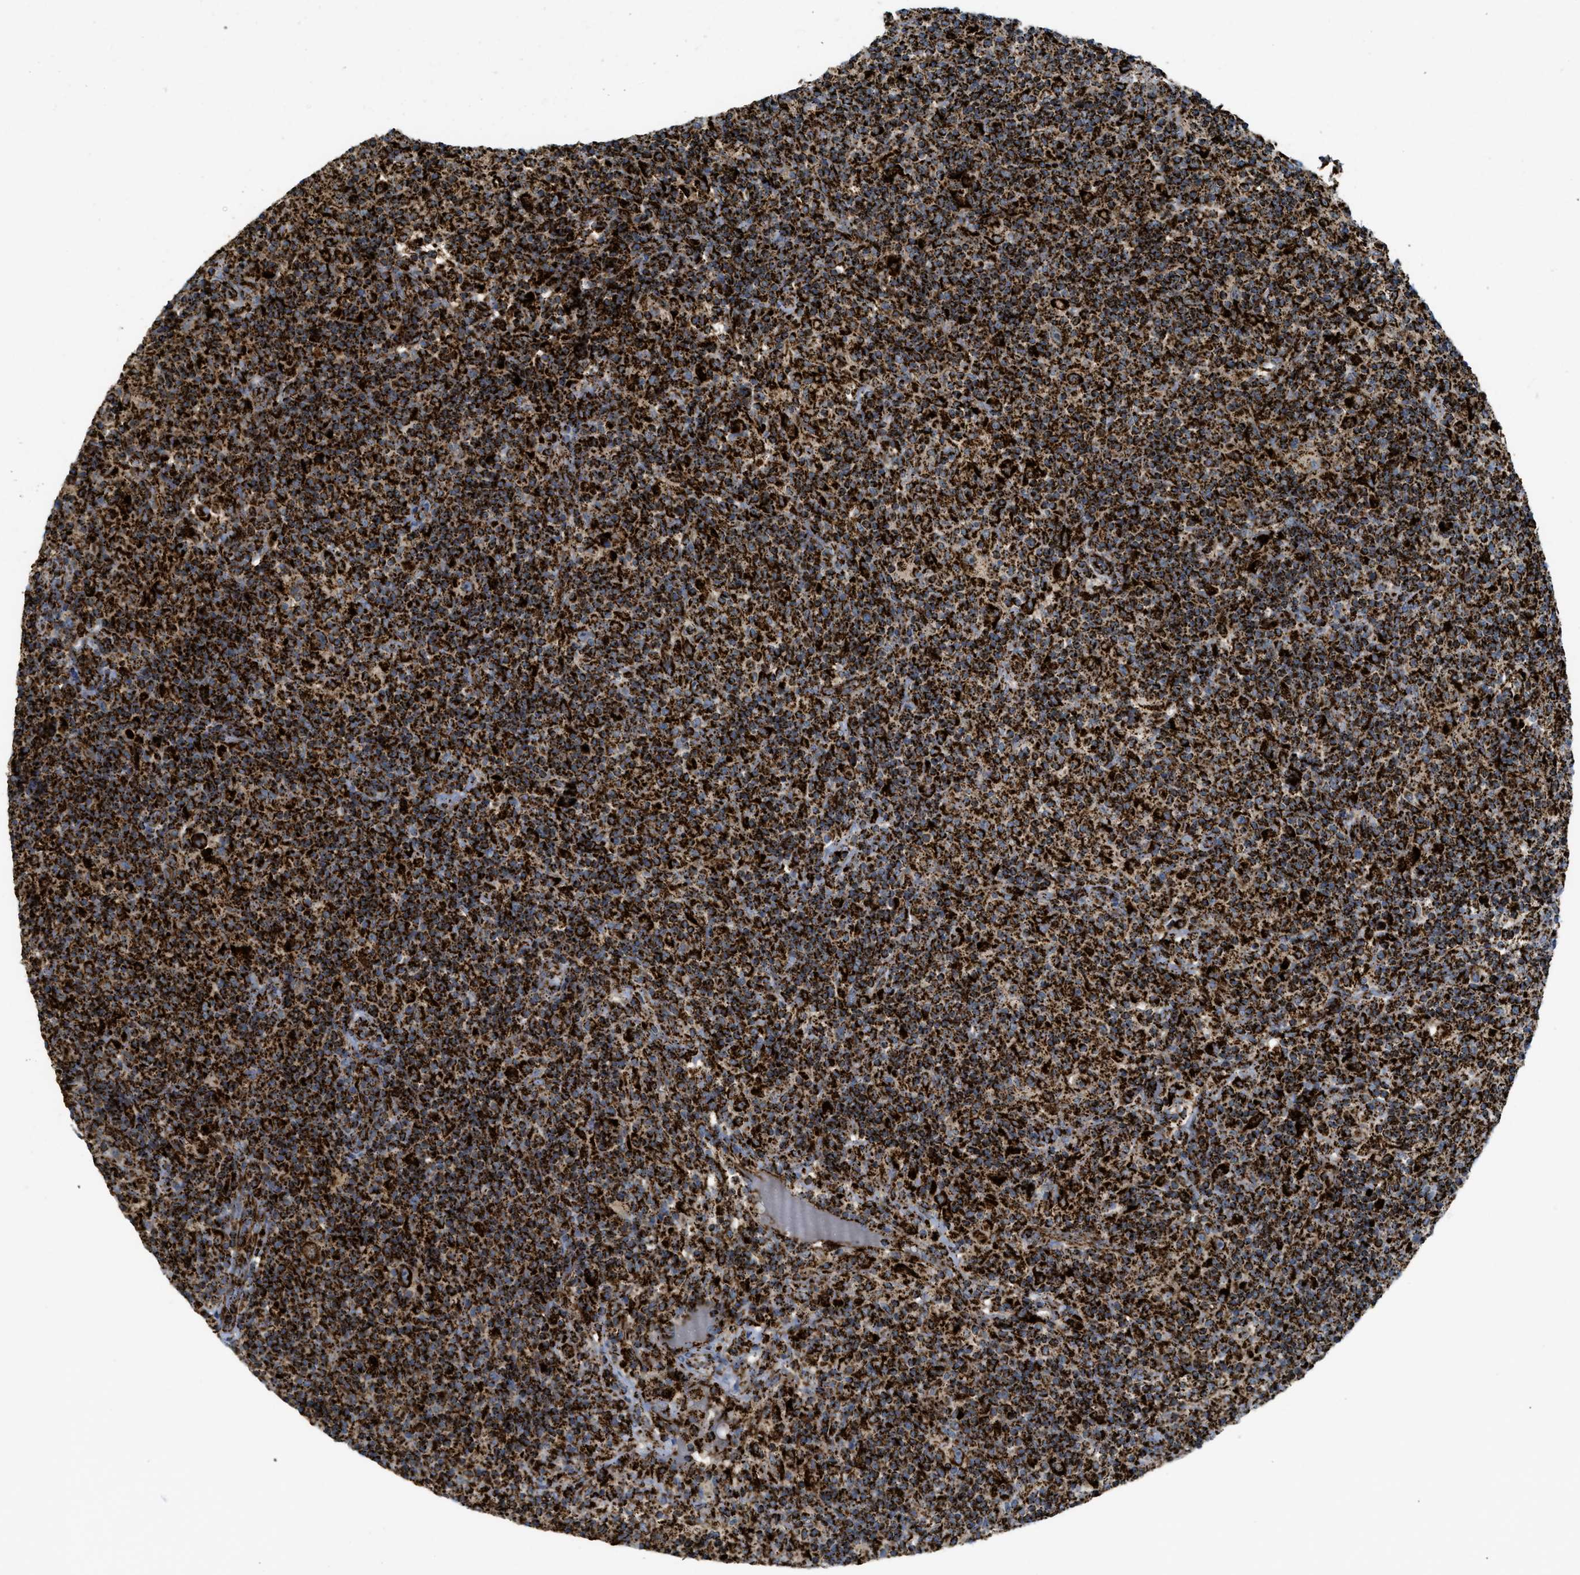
{"staining": {"intensity": "strong", "quantity": ">75%", "location": "cytoplasmic/membranous"}, "tissue": "lymphoma", "cell_type": "Tumor cells", "image_type": "cancer", "snomed": [{"axis": "morphology", "description": "Hodgkin's disease, NOS"}, {"axis": "topography", "description": "Lymph node"}], "caption": "Hodgkin's disease tissue demonstrates strong cytoplasmic/membranous staining in approximately >75% of tumor cells", "gene": "SQOR", "patient": {"sex": "male", "age": 70}}